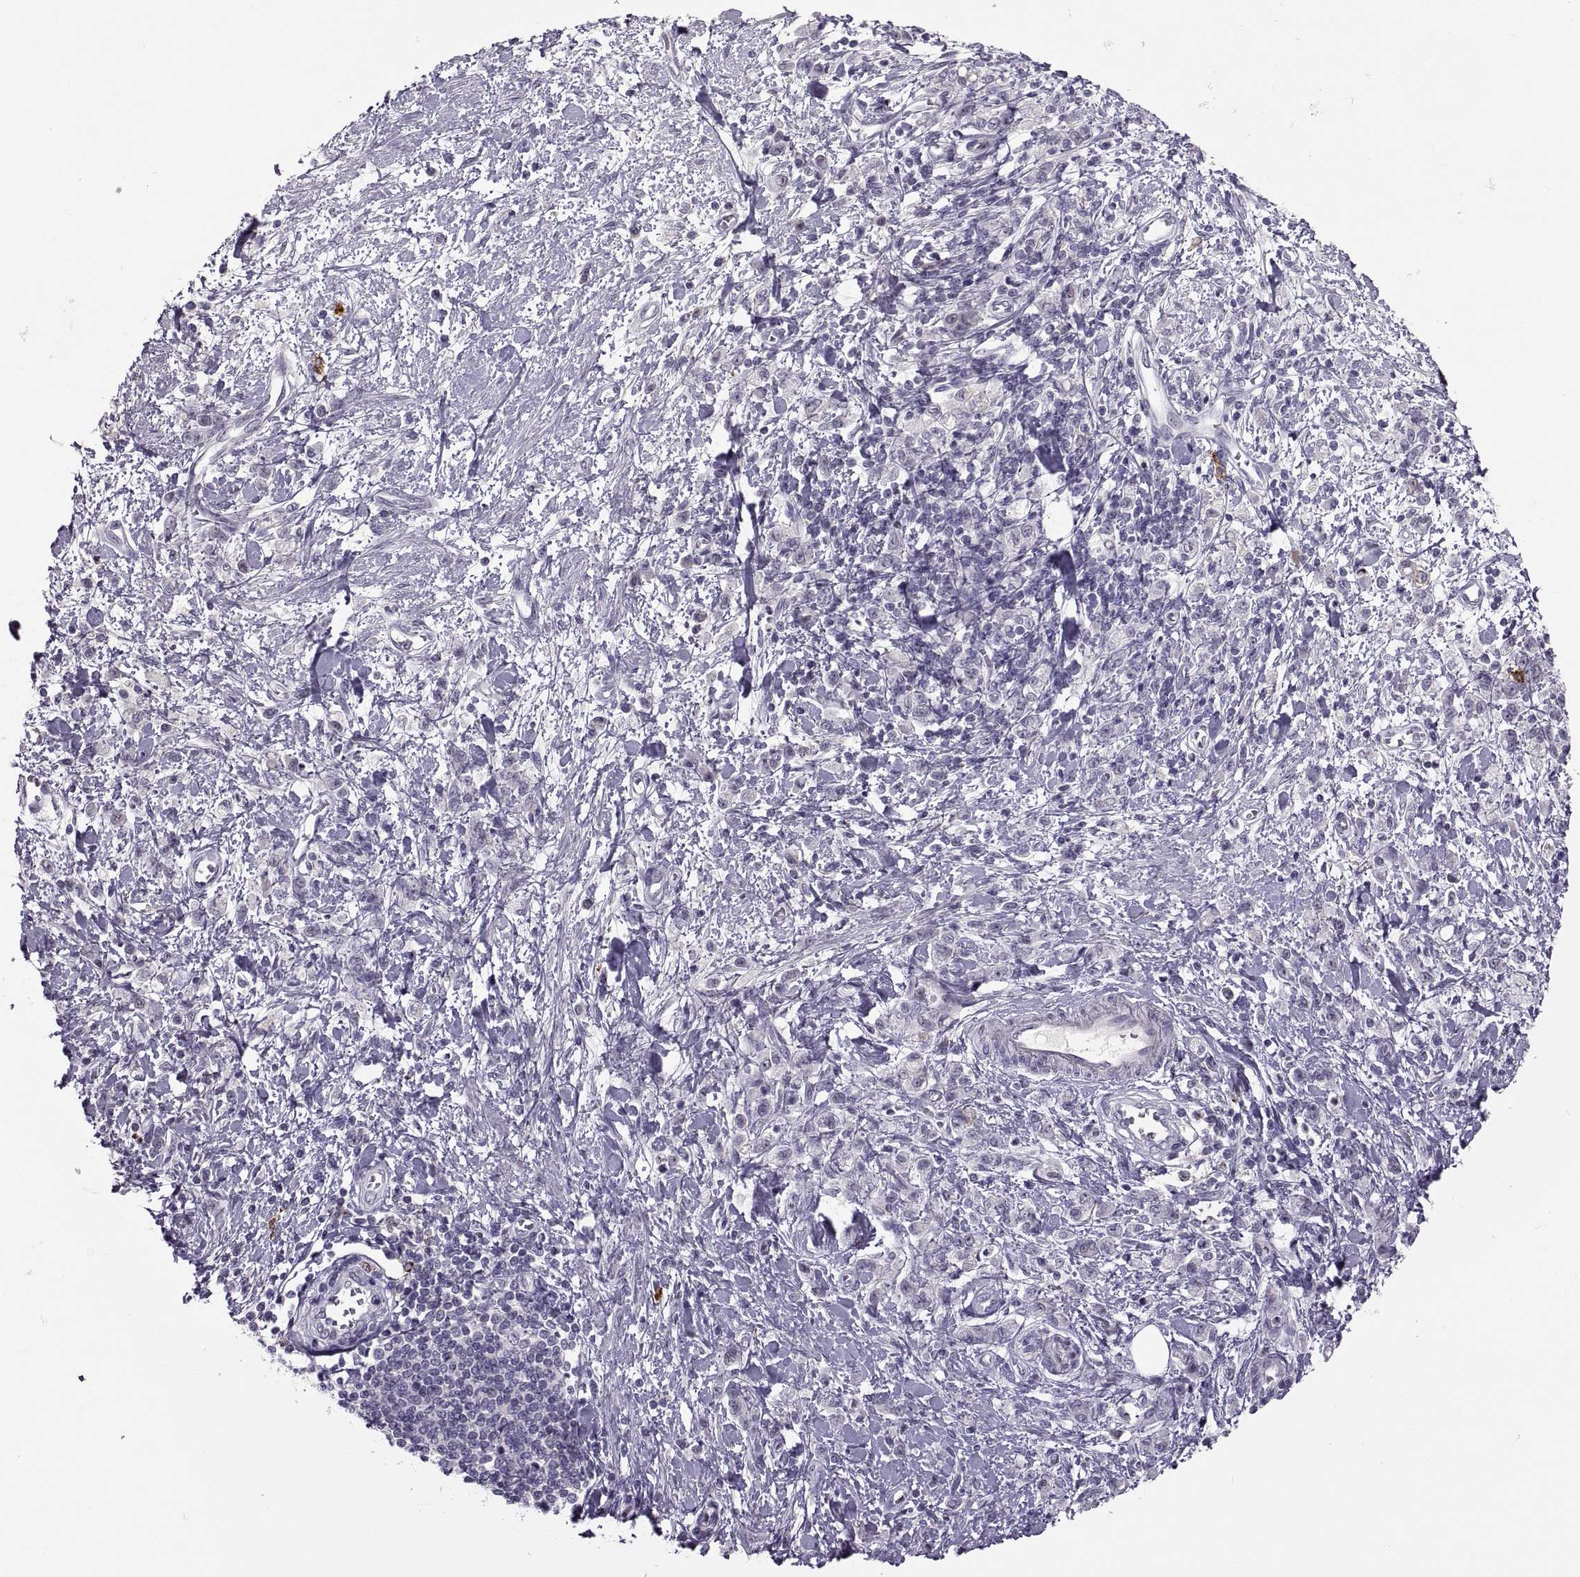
{"staining": {"intensity": "negative", "quantity": "none", "location": "none"}, "tissue": "stomach cancer", "cell_type": "Tumor cells", "image_type": "cancer", "snomed": [{"axis": "morphology", "description": "Adenocarcinoma, NOS"}, {"axis": "topography", "description": "Stomach"}], "caption": "Stomach adenocarcinoma was stained to show a protein in brown. There is no significant staining in tumor cells.", "gene": "CHCT1", "patient": {"sex": "male", "age": 77}}